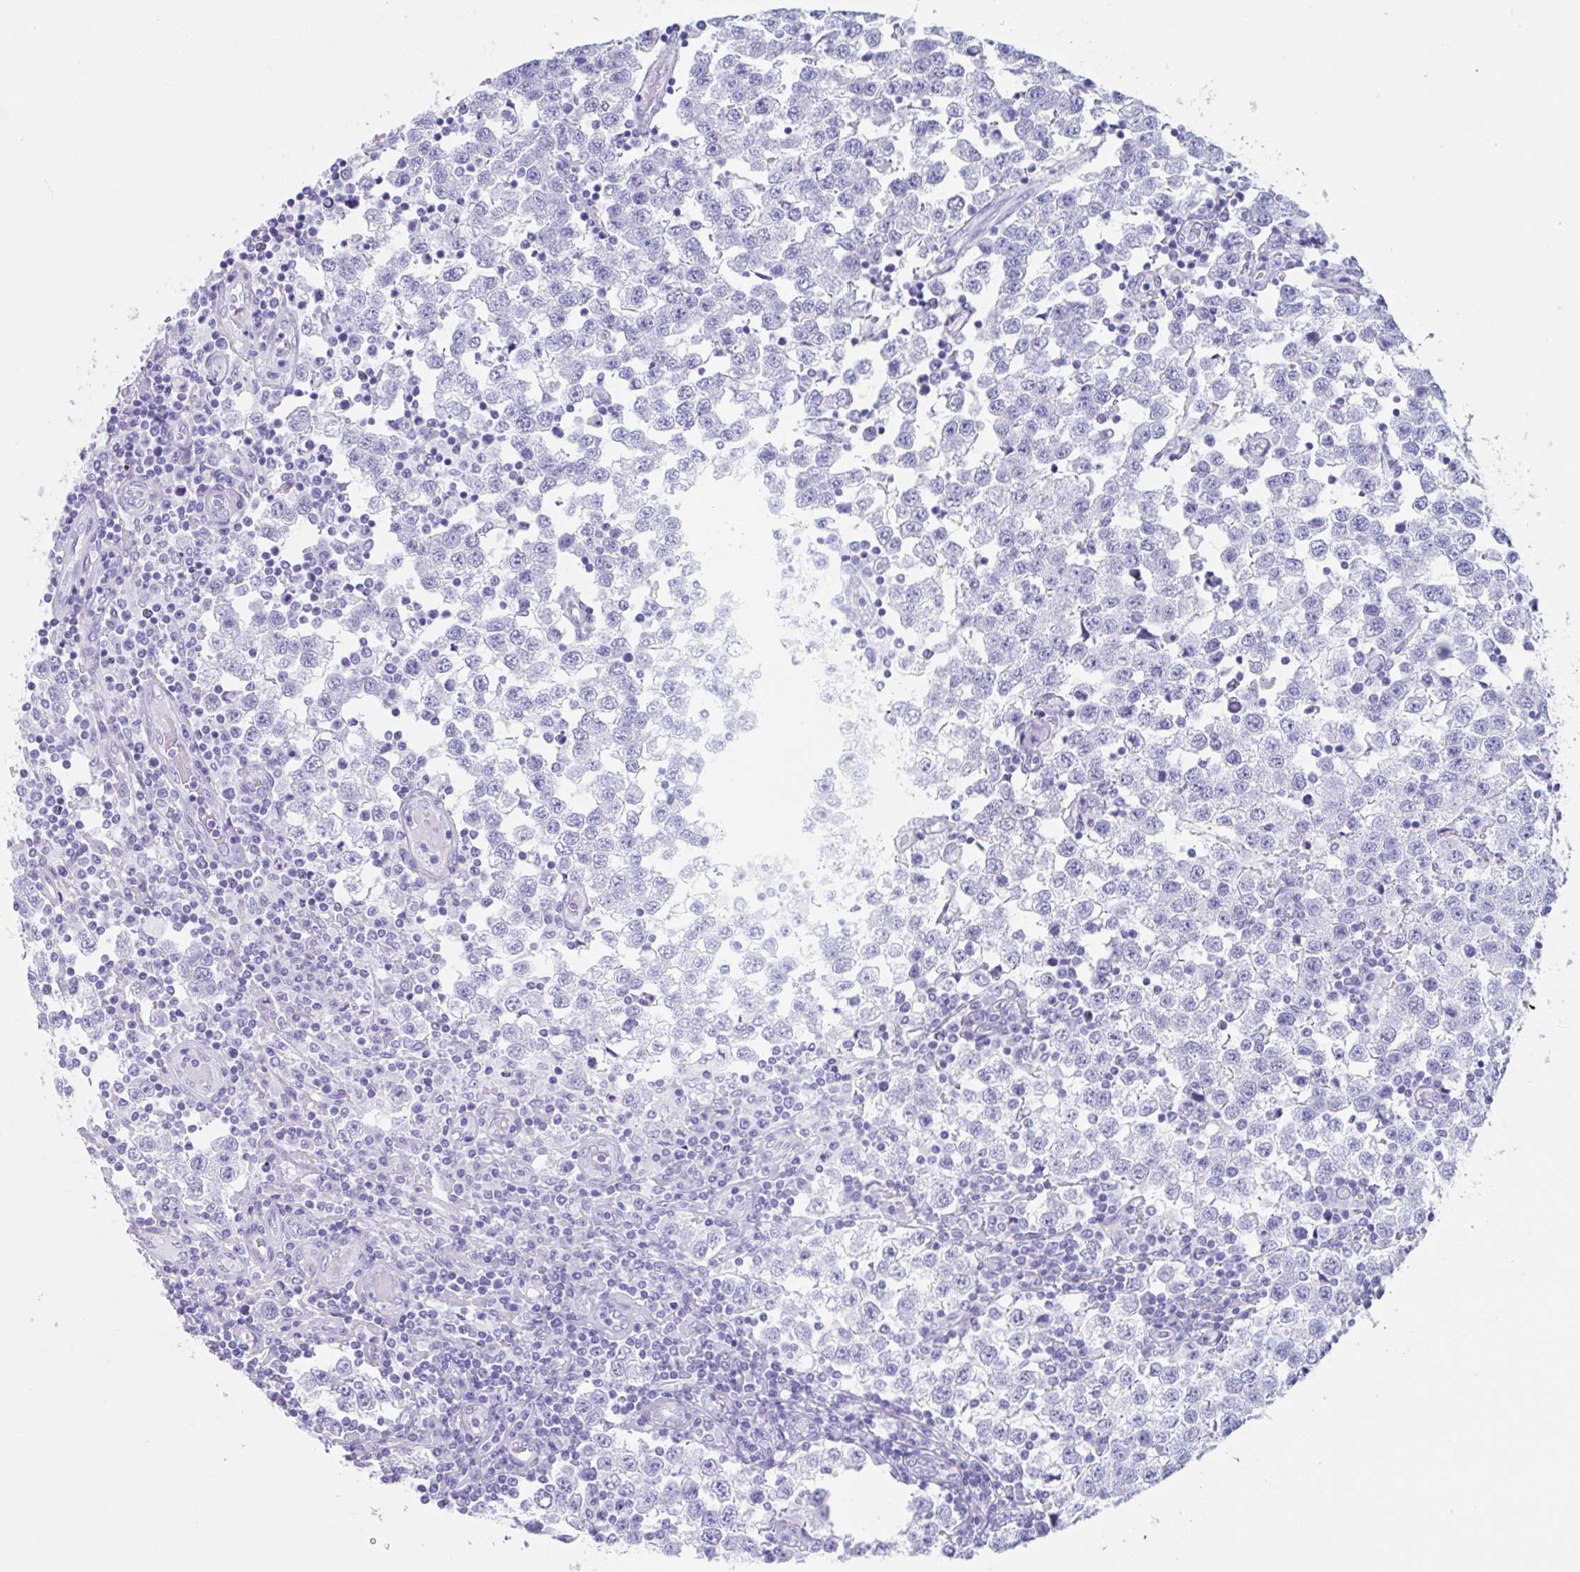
{"staining": {"intensity": "negative", "quantity": "none", "location": "none"}, "tissue": "testis cancer", "cell_type": "Tumor cells", "image_type": "cancer", "snomed": [{"axis": "morphology", "description": "Seminoma, NOS"}, {"axis": "topography", "description": "Testis"}], "caption": "High power microscopy micrograph of an immunohistochemistry (IHC) photomicrograph of testis cancer (seminoma), revealing no significant expression in tumor cells.", "gene": "CPTP", "patient": {"sex": "male", "age": 34}}